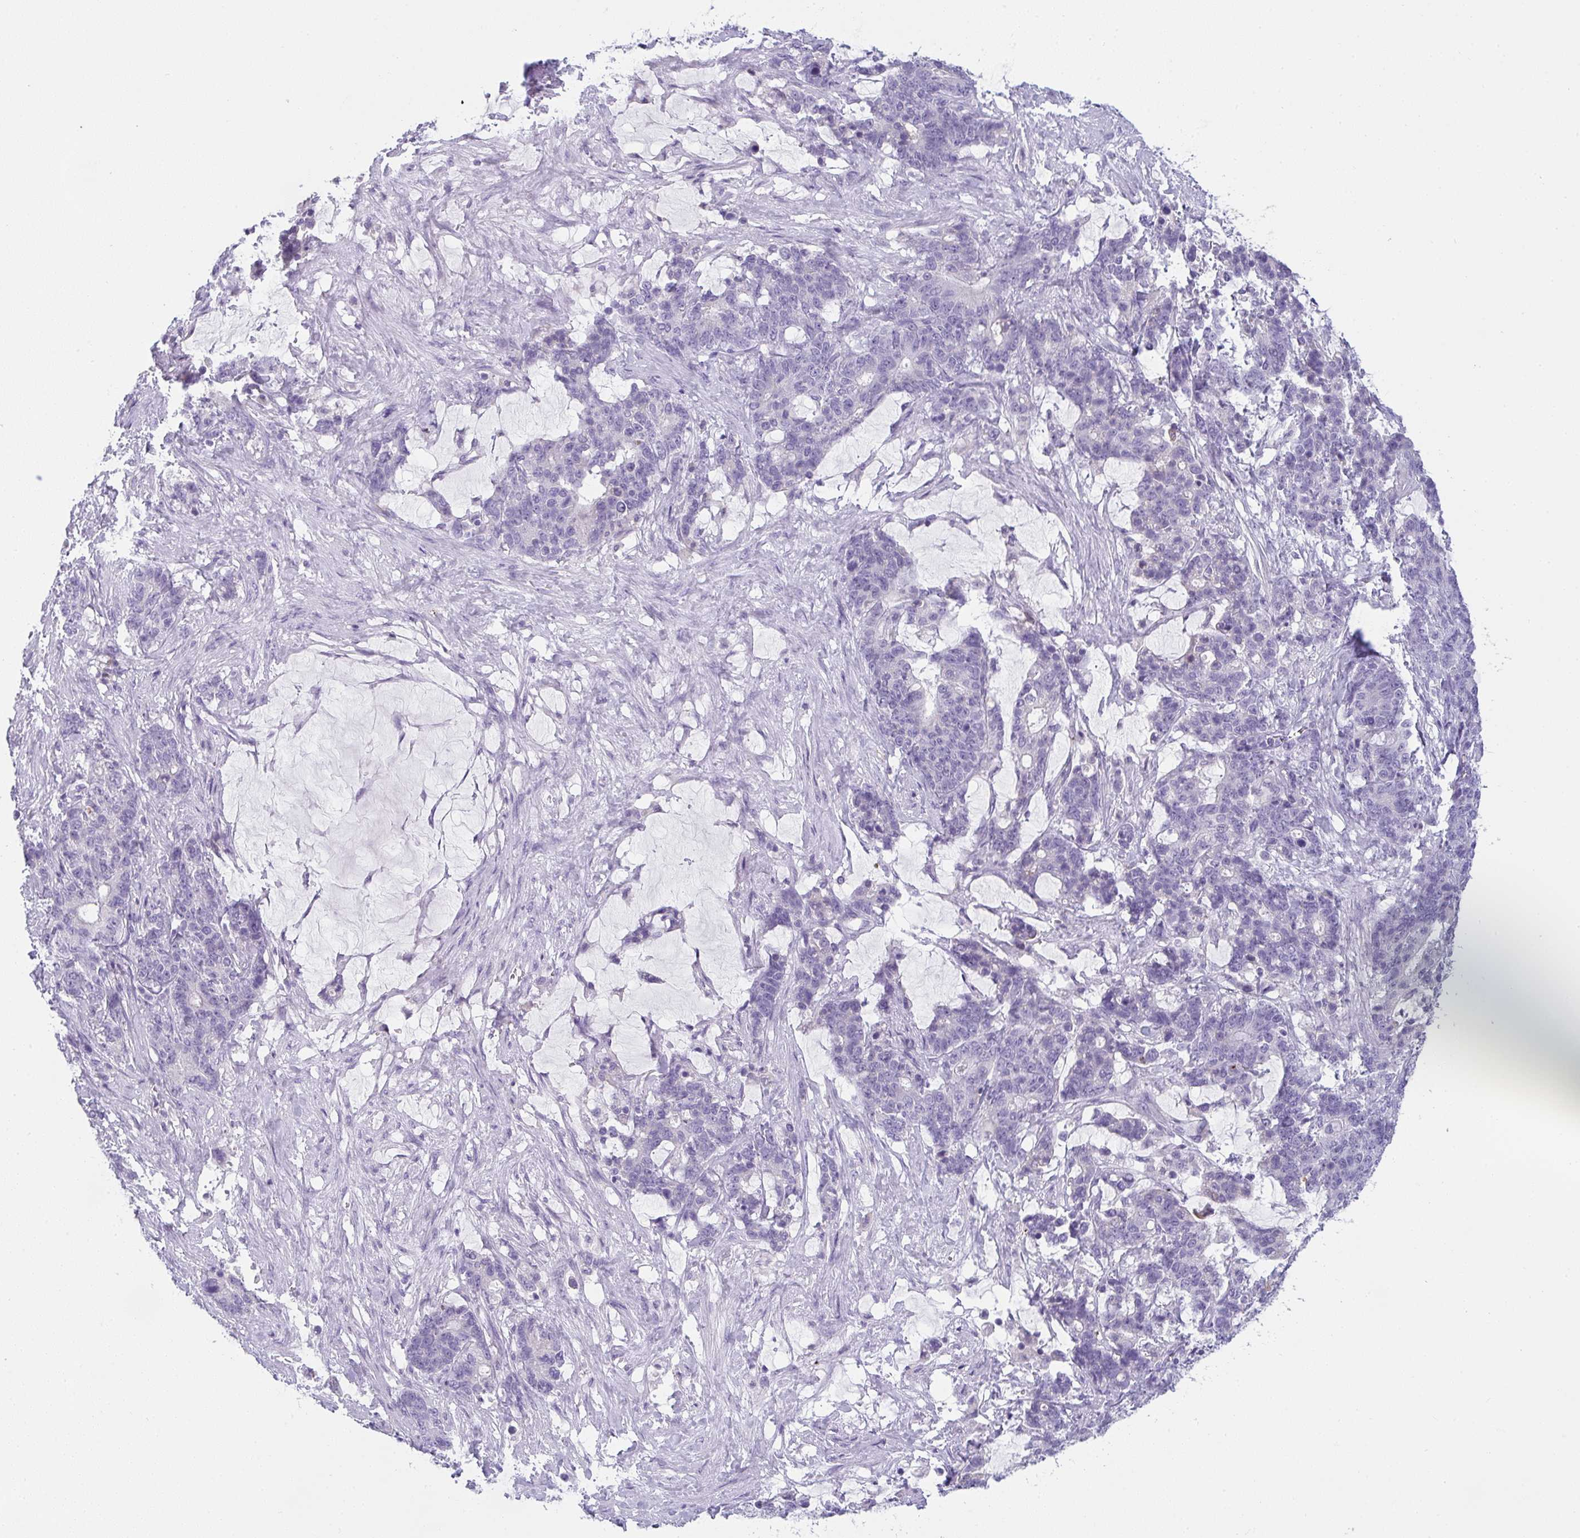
{"staining": {"intensity": "negative", "quantity": "none", "location": "none"}, "tissue": "stomach cancer", "cell_type": "Tumor cells", "image_type": "cancer", "snomed": [{"axis": "morphology", "description": "Normal tissue, NOS"}, {"axis": "morphology", "description": "Adenocarcinoma, NOS"}, {"axis": "topography", "description": "Stomach"}], "caption": "Immunohistochemical staining of human stomach cancer exhibits no significant staining in tumor cells.", "gene": "COX7B", "patient": {"sex": "female", "age": 64}}